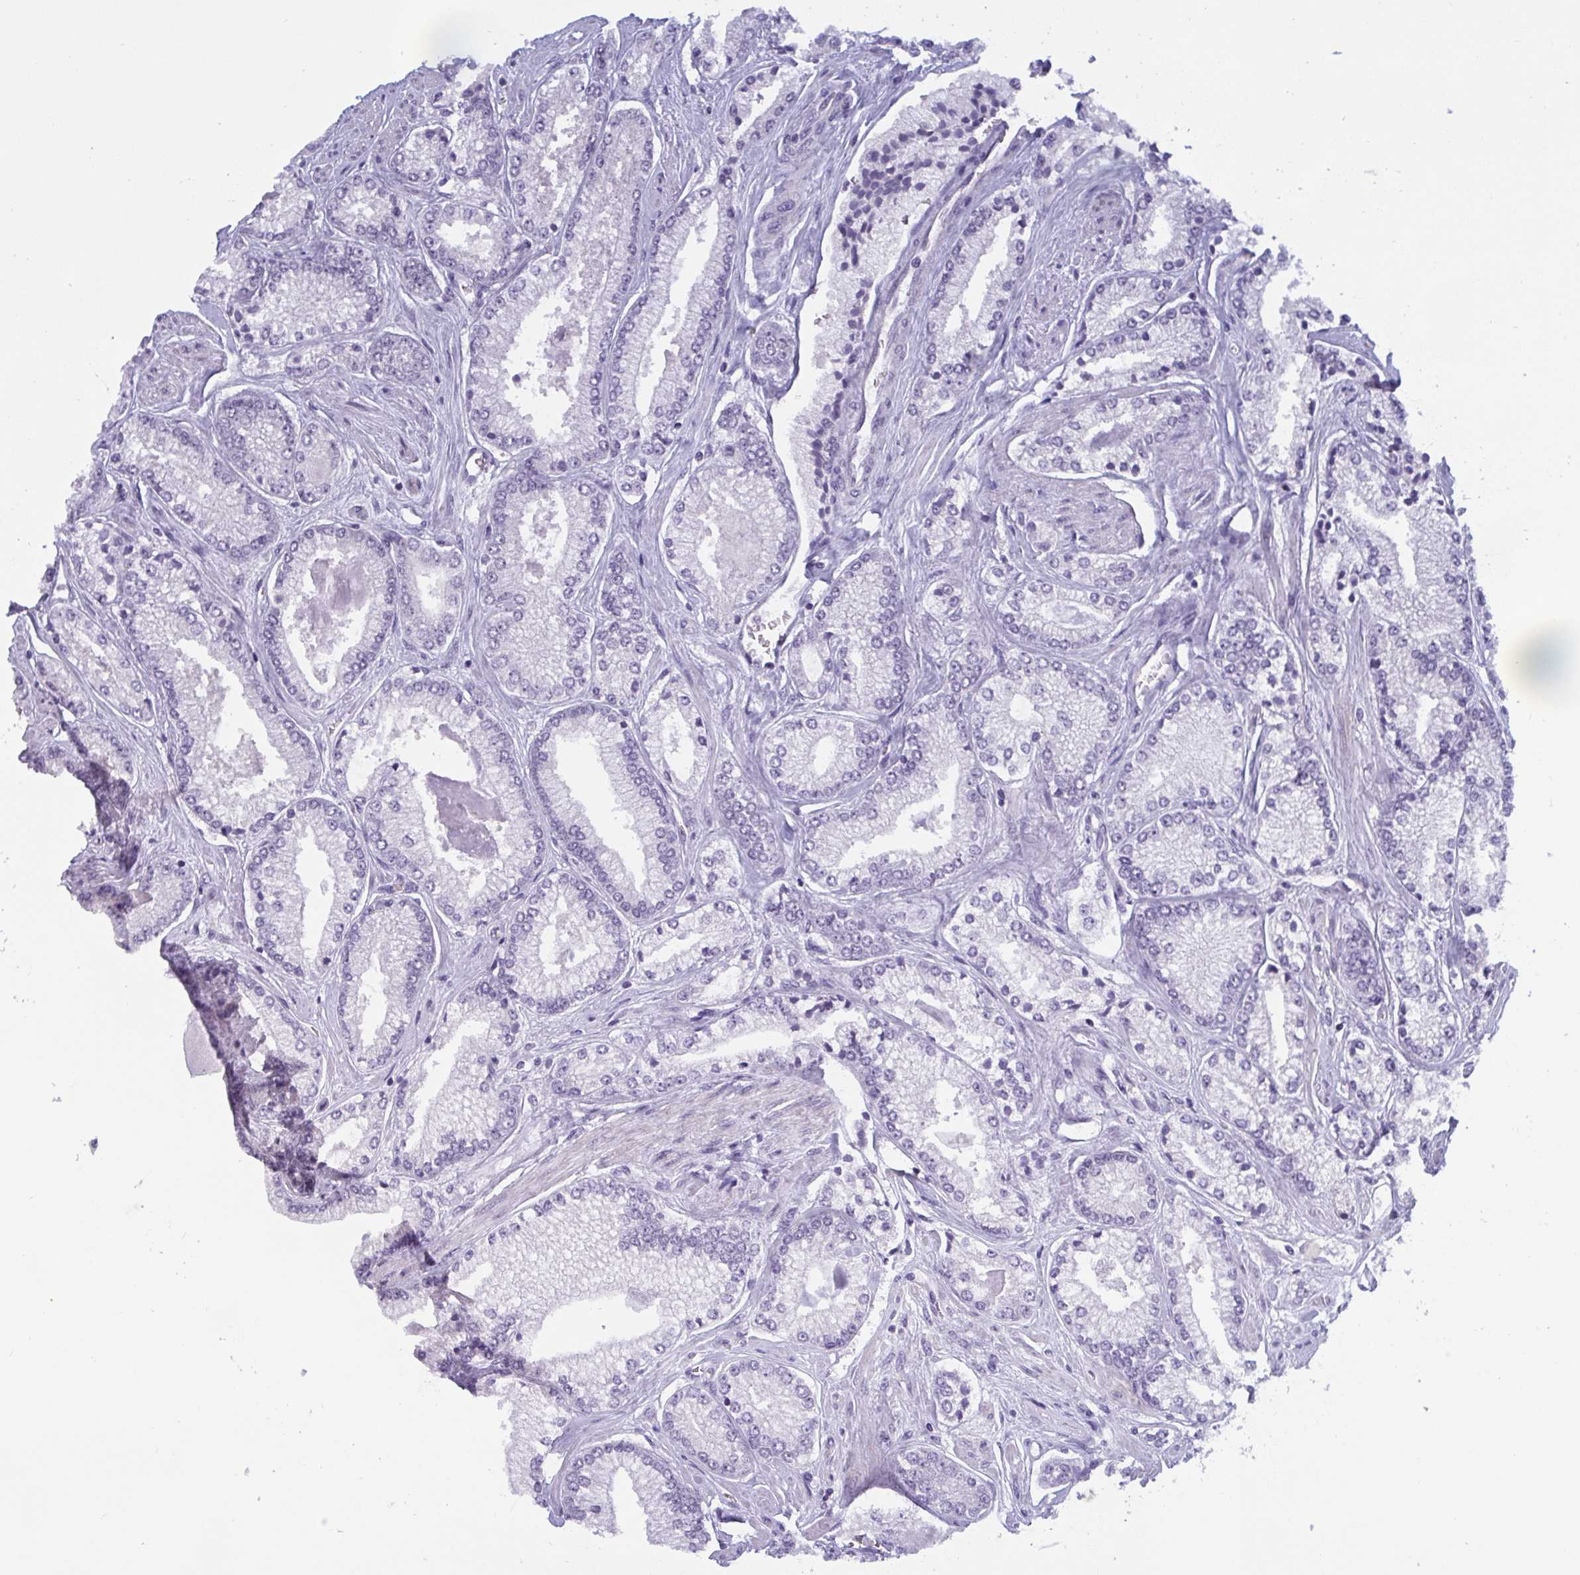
{"staining": {"intensity": "negative", "quantity": "none", "location": "none"}, "tissue": "prostate cancer", "cell_type": "Tumor cells", "image_type": "cancer", "snomed": [{"axis": "morphology", "description": "Adenocarcinoma, Low grade"}, {"axis": "topography", "description": "Prostate"}], "caption": "High power microscopy micrograph of an IHC histopathology image of prostate cancer, revealing no significant expression in tumor cells.", "gene": "BMAL2", "patient": {"sex": "male", "age": 67}}